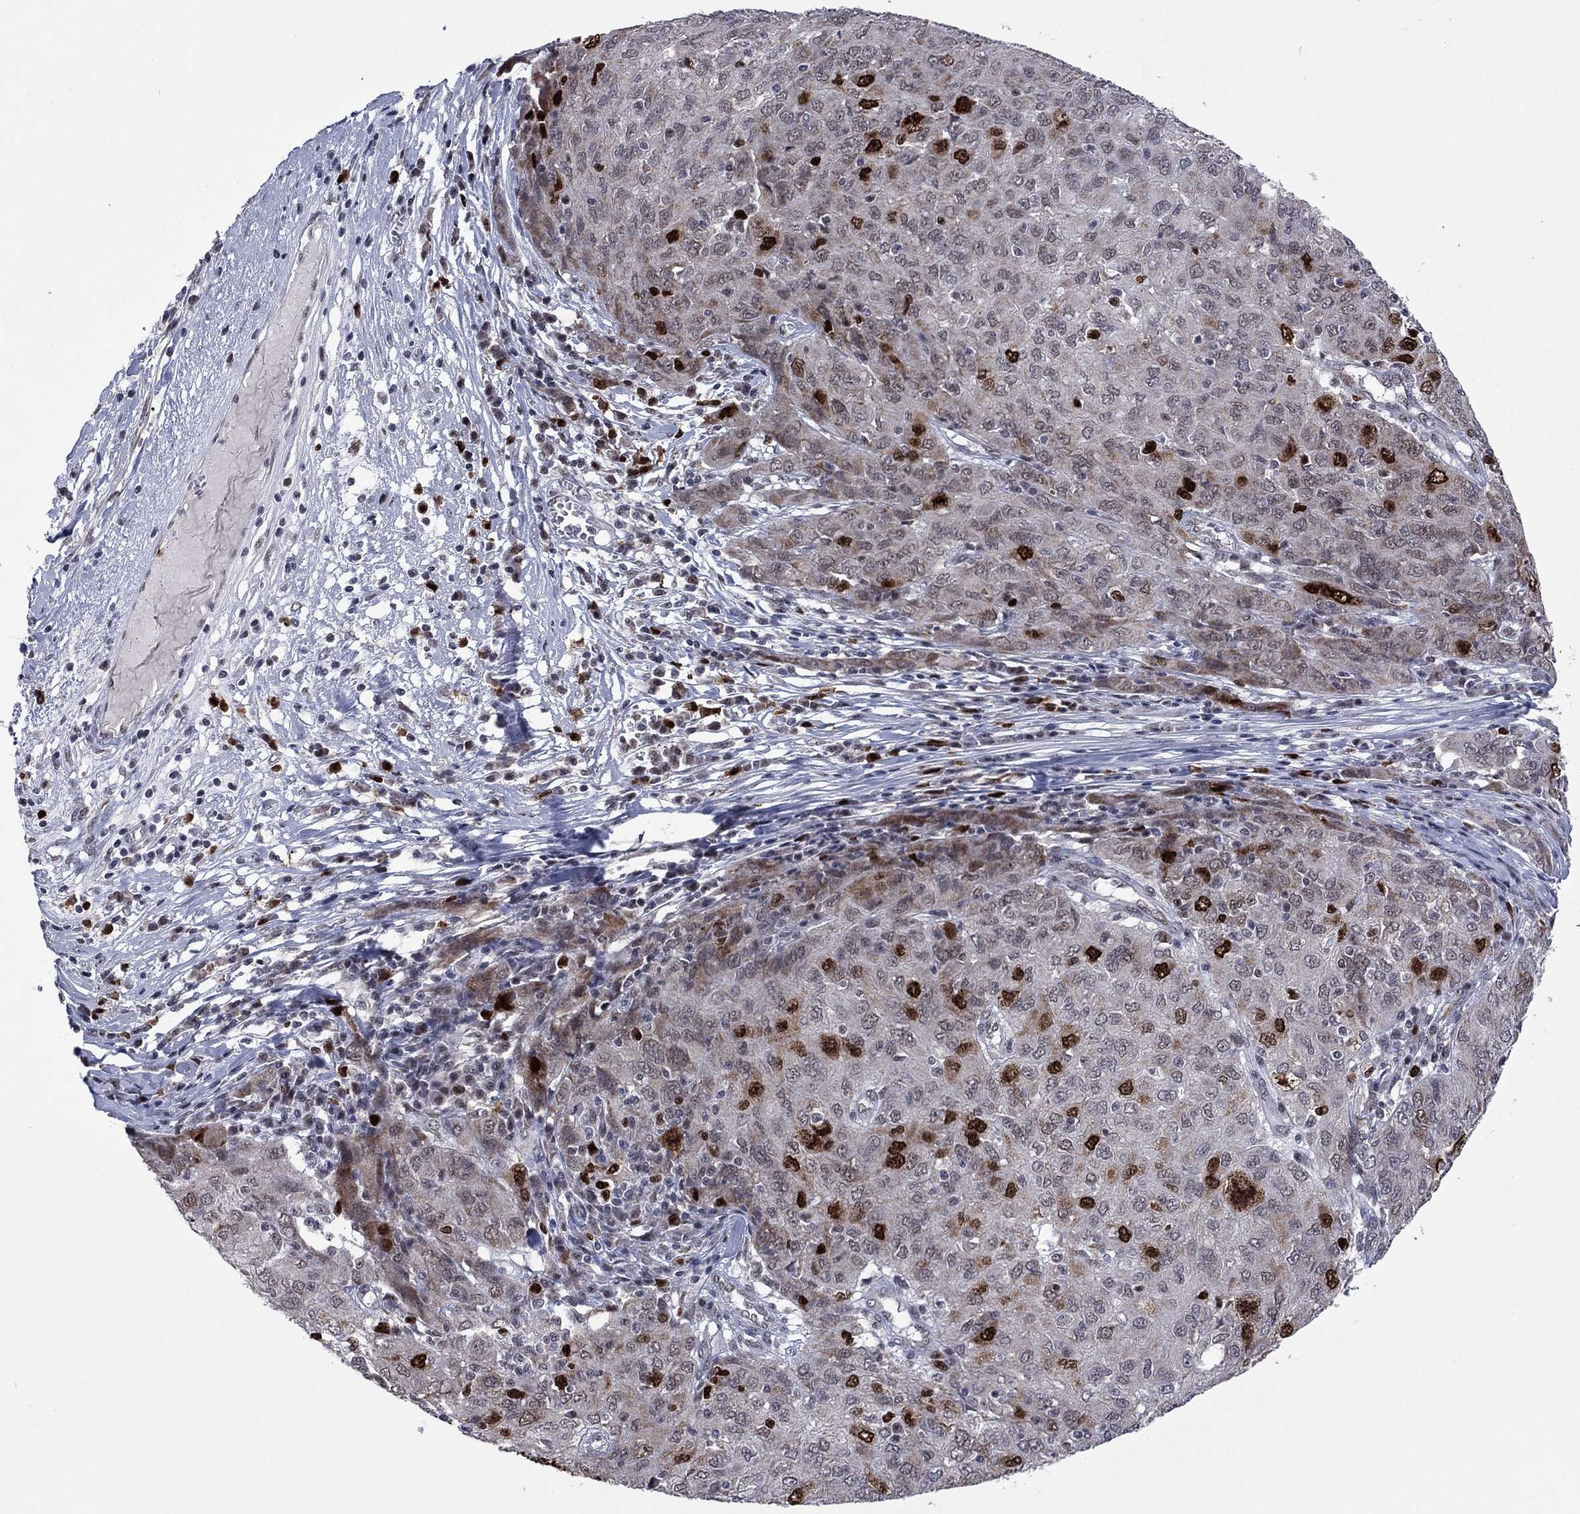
{"staining": {"intensity": "strong", "quantity": "<25%", "location": "nuclear"}, "tissue": "ovarian cancer", "cell_type": "Tumor cells", "image_type": "cancer", "snomed": [{"axis": "morphology", "description": "Carcinoma, endometroid"}, {"axis": "topography", "description": "Ovary"}], "caption": "Protein staining shows strong nuclear expression in about <25% of tumor cells in endometroid carcinoma (ovarian). (DAB IHC, brown staining for protein, blue staining for nuclei).", "gene": "CDCA5", "patient": {"sex": "female", "age": 50}}